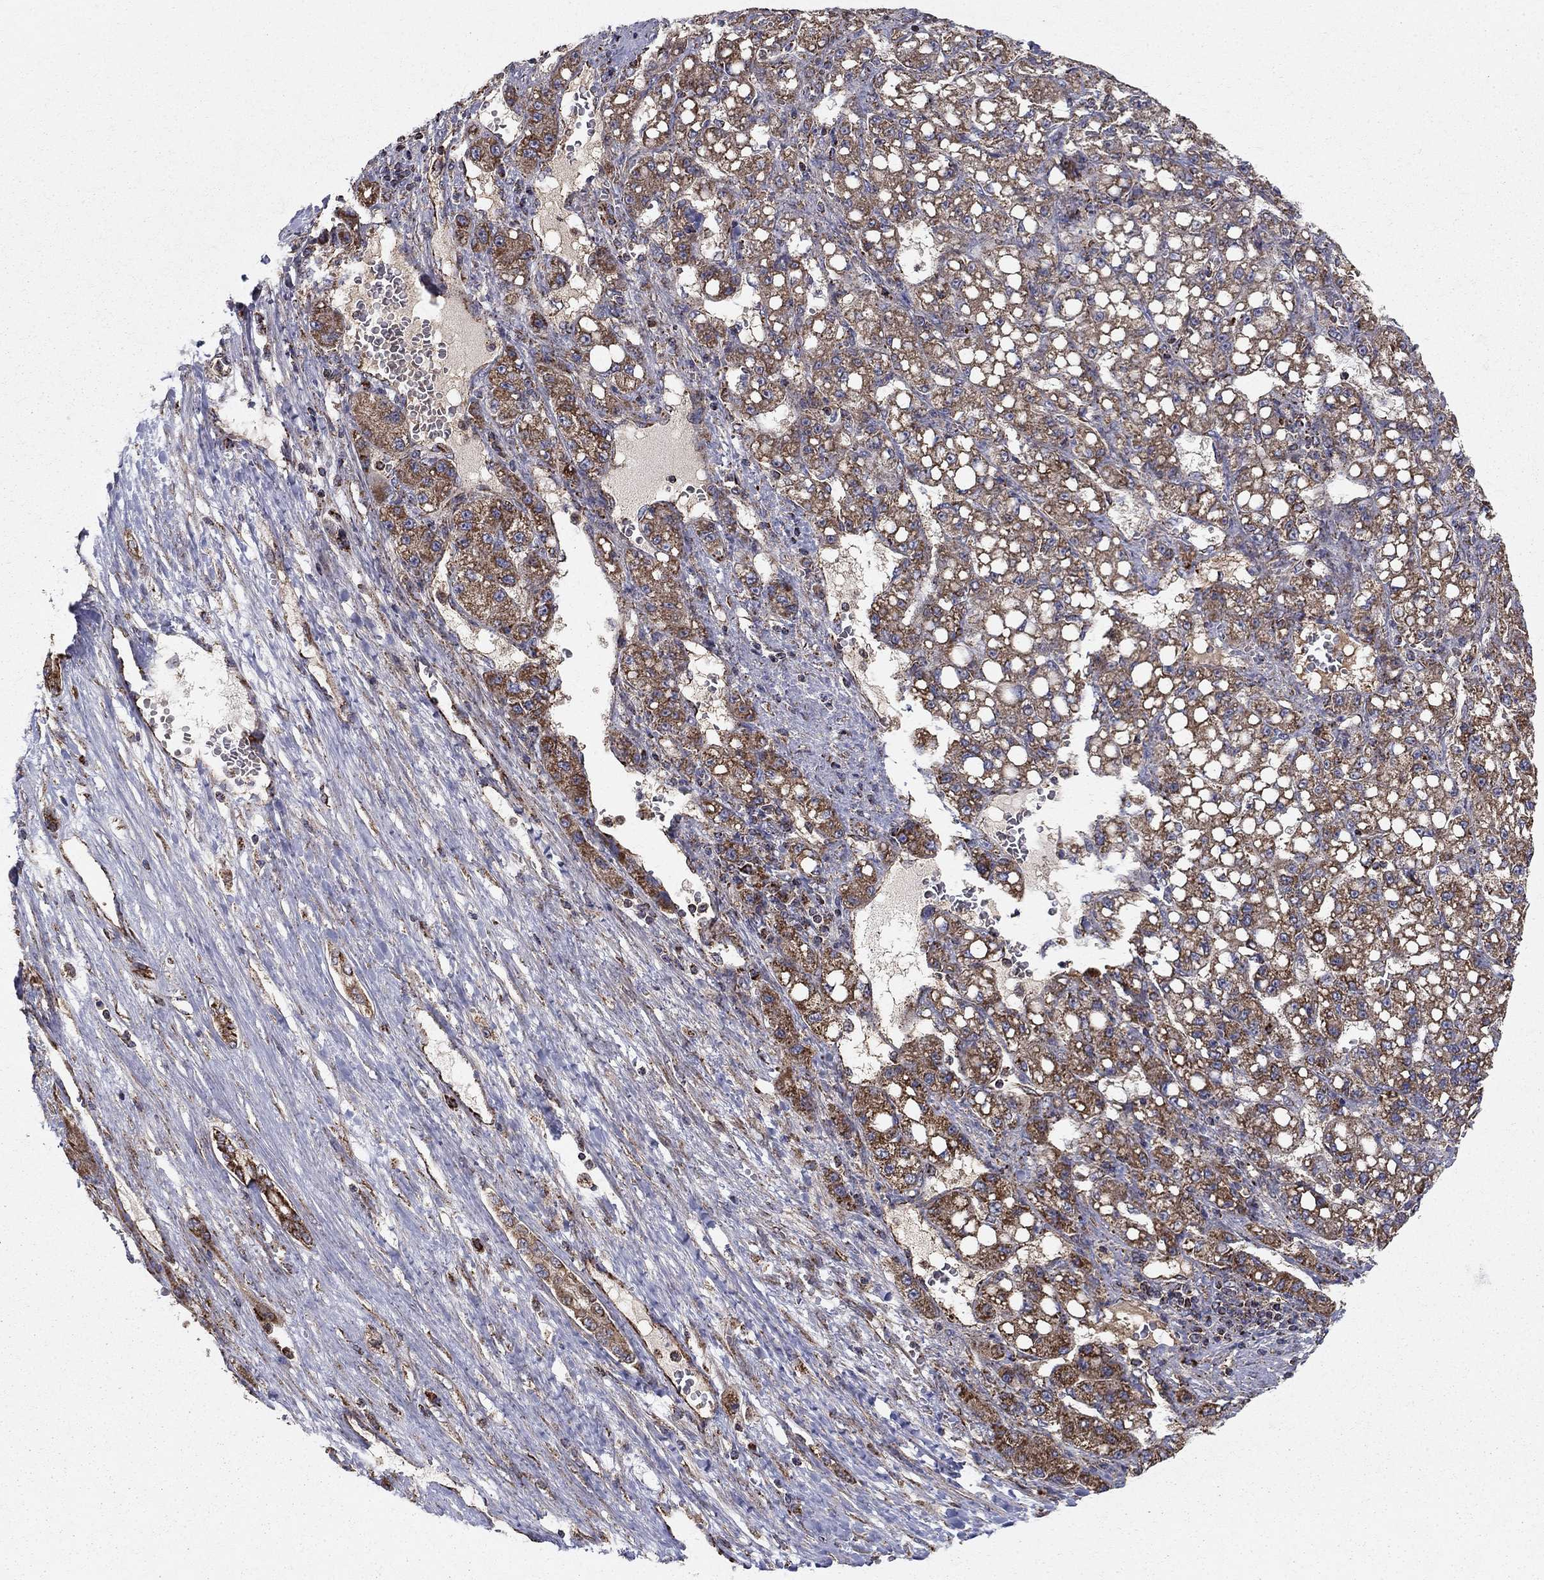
{"staining": {"intensity": "strong", "quantity": "<25%", "location": "cytoplasmic/membranous"}, "tissue": "liver cancer", "cell_type": "Tumor cells", "image_type": "cancer", "snomed": [{"axis": "morphology", "description": "Carcinoma, Hepatocellular, NOS"}, {"axis": "topography", "description": "Liver"}], "caption": "DAB (3,3'-diaminobenzidine) immunohistochemical staining of human liver hepatocellular carcinoma reveals strong cytoplasmic/membranous protein staining in about <25% of tumor cells.", "gene": "NDUFS8", "patient": {"sex": "female", "age": 65}}